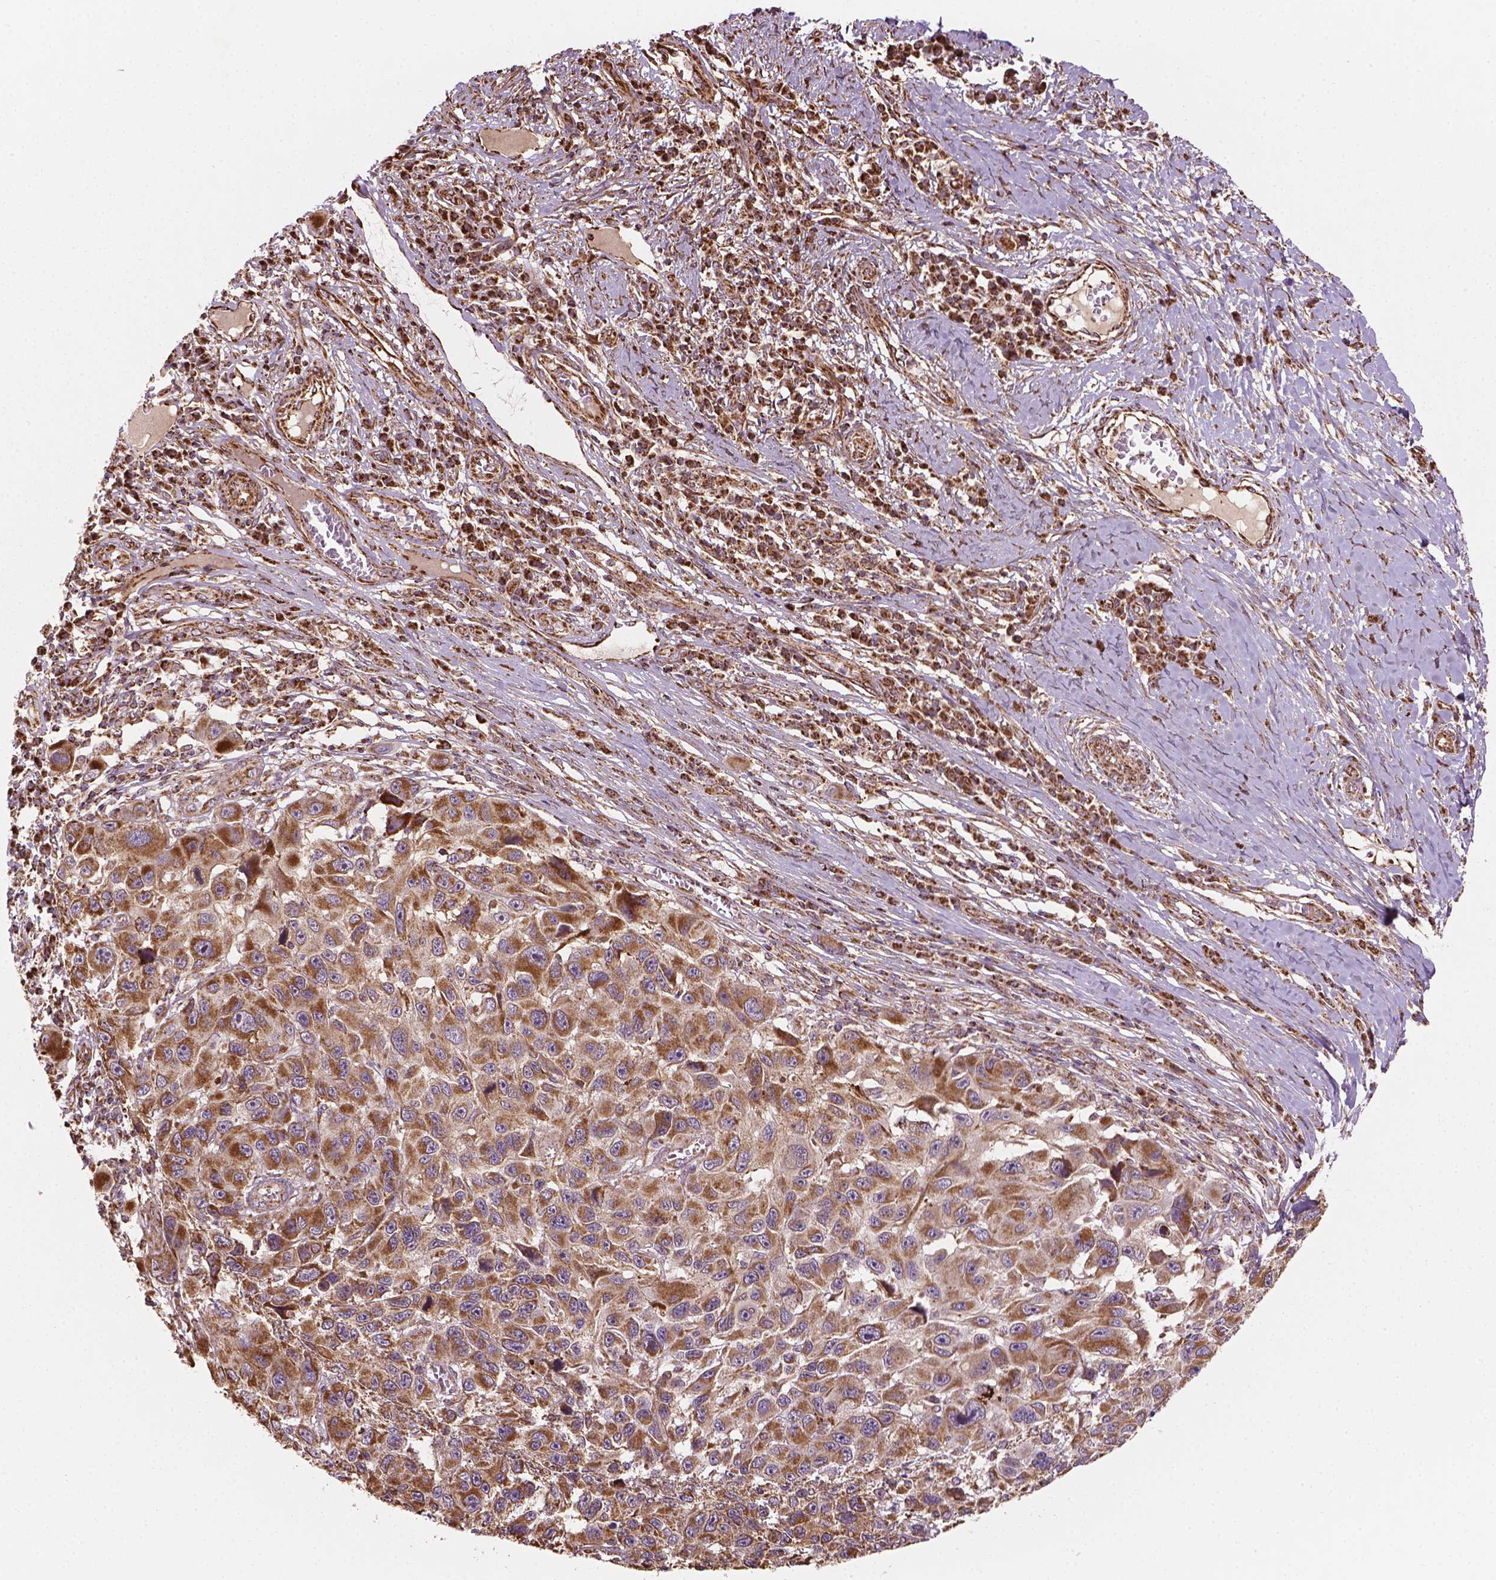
{"staining": {"intensity": "moderate", "quantity": ">75%", "location": "cytoplasmic/membranous"}, "tissue": "melanoma", "cell_type": "Tumor cells", "image_type": "cancer", "snomed": [{"axis": "morphology", "description": "Malignant melanoma, NOS"}, {"axis": "topography", "description": "Skin"}], "caption": "High-power microscopy captured an IHC photomicrograph of melanoma, revealing moderate cytoplasmic/membranous staining in about >75% of tumor cells.", "gene": "HS3ST3A1", "patient": {"sex": "male", "age": 53}}